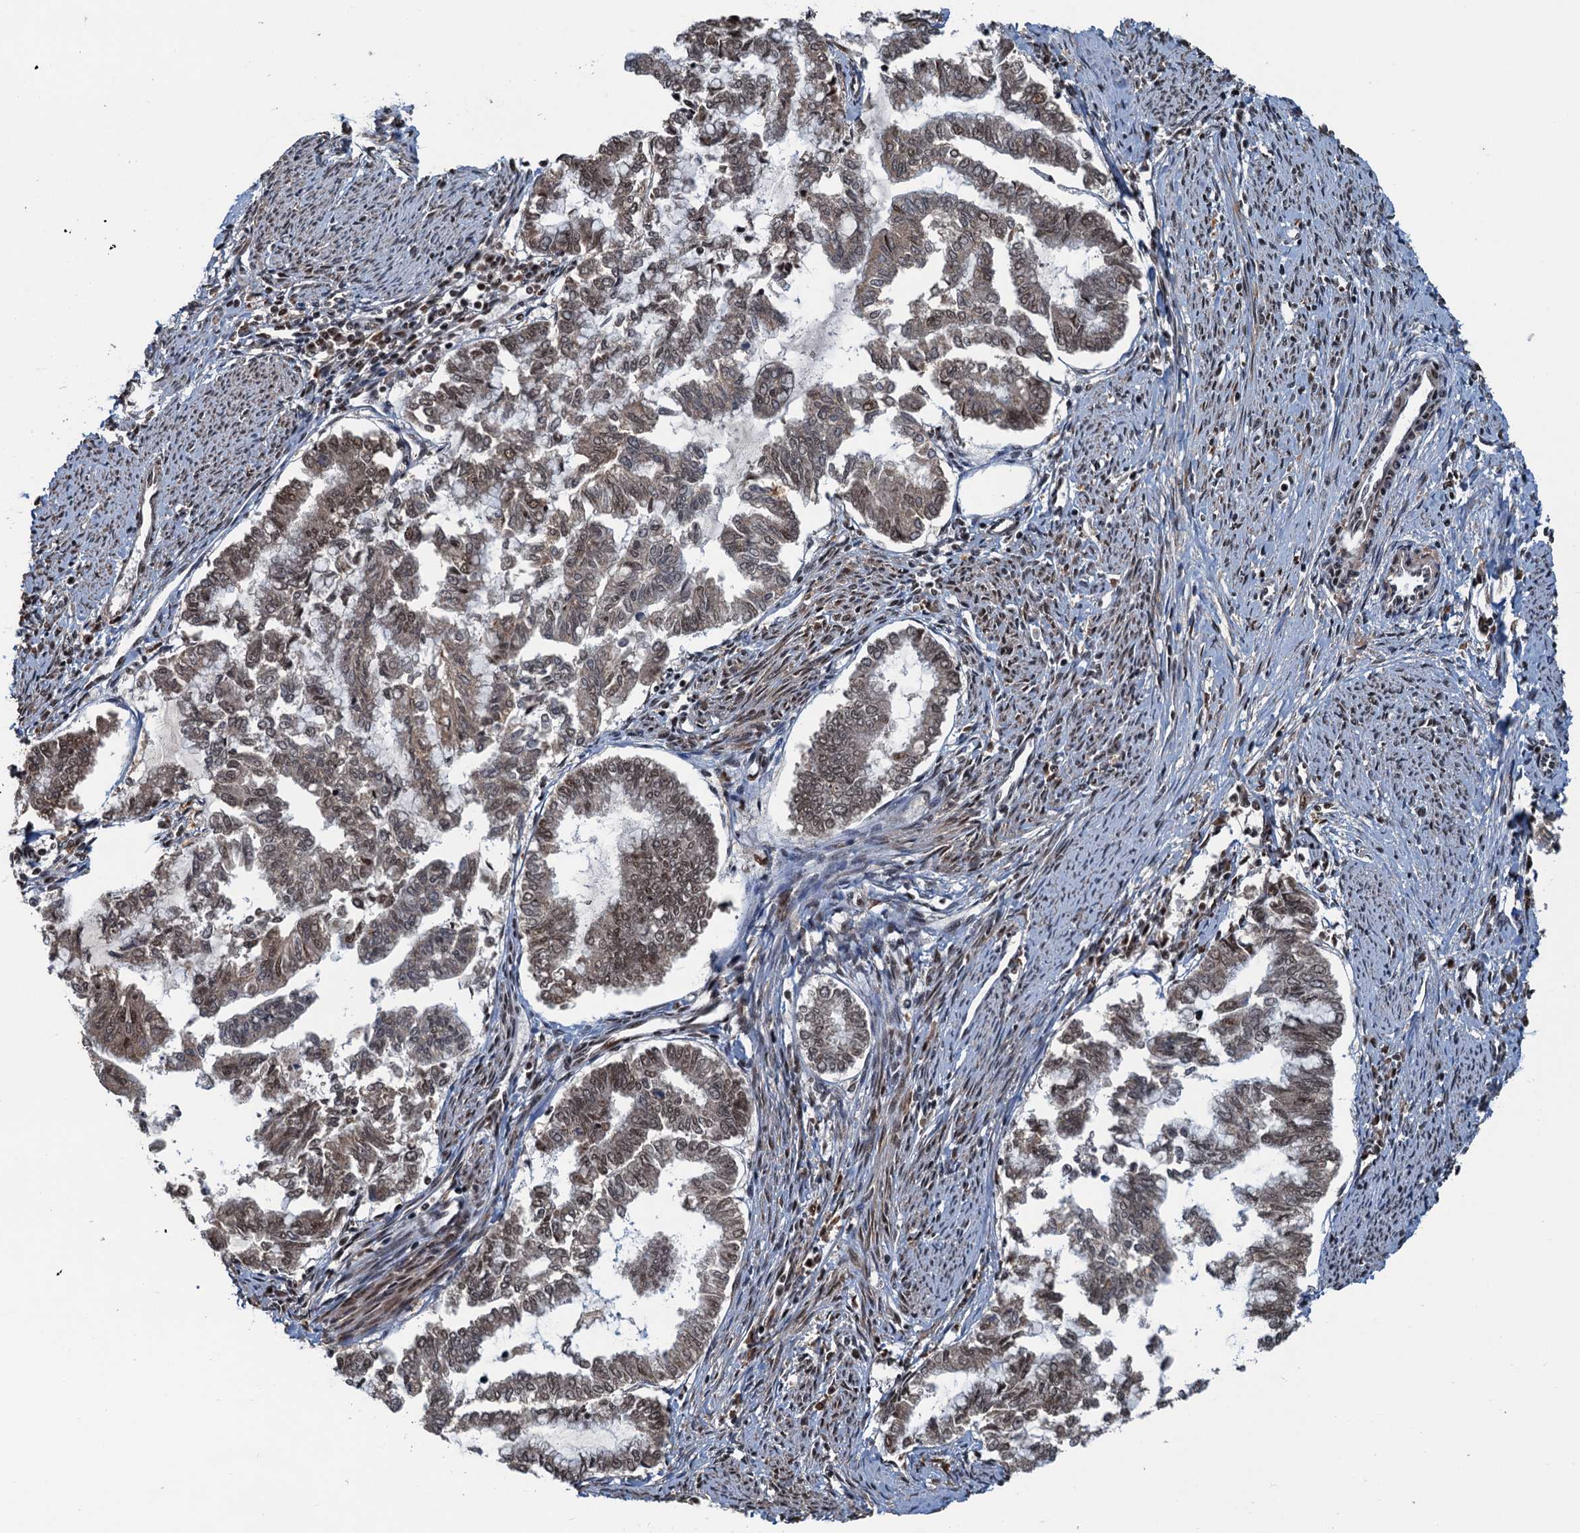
{"staining": {"intensity": "moderate", "quantity": "25%-75%", "location": "nuclear"}, "tissue": "endometrial cancer", "cell_type": "Tumor cells", "image_type": "cancer", "snomed": [{"axis": "morphology", "description": "Adenocarcinoma, NOS"}, {"axis": "topography", "description": "Endometrium"}], "caption": "Endometrial adenocarcinoma was stained to show a protein in brown. There is medium levels of moderate nuclear staining in about 25%-75% of tumor cells.", "gene": "ZC3H18", "patient": {"sex": "female", "age": 79}}